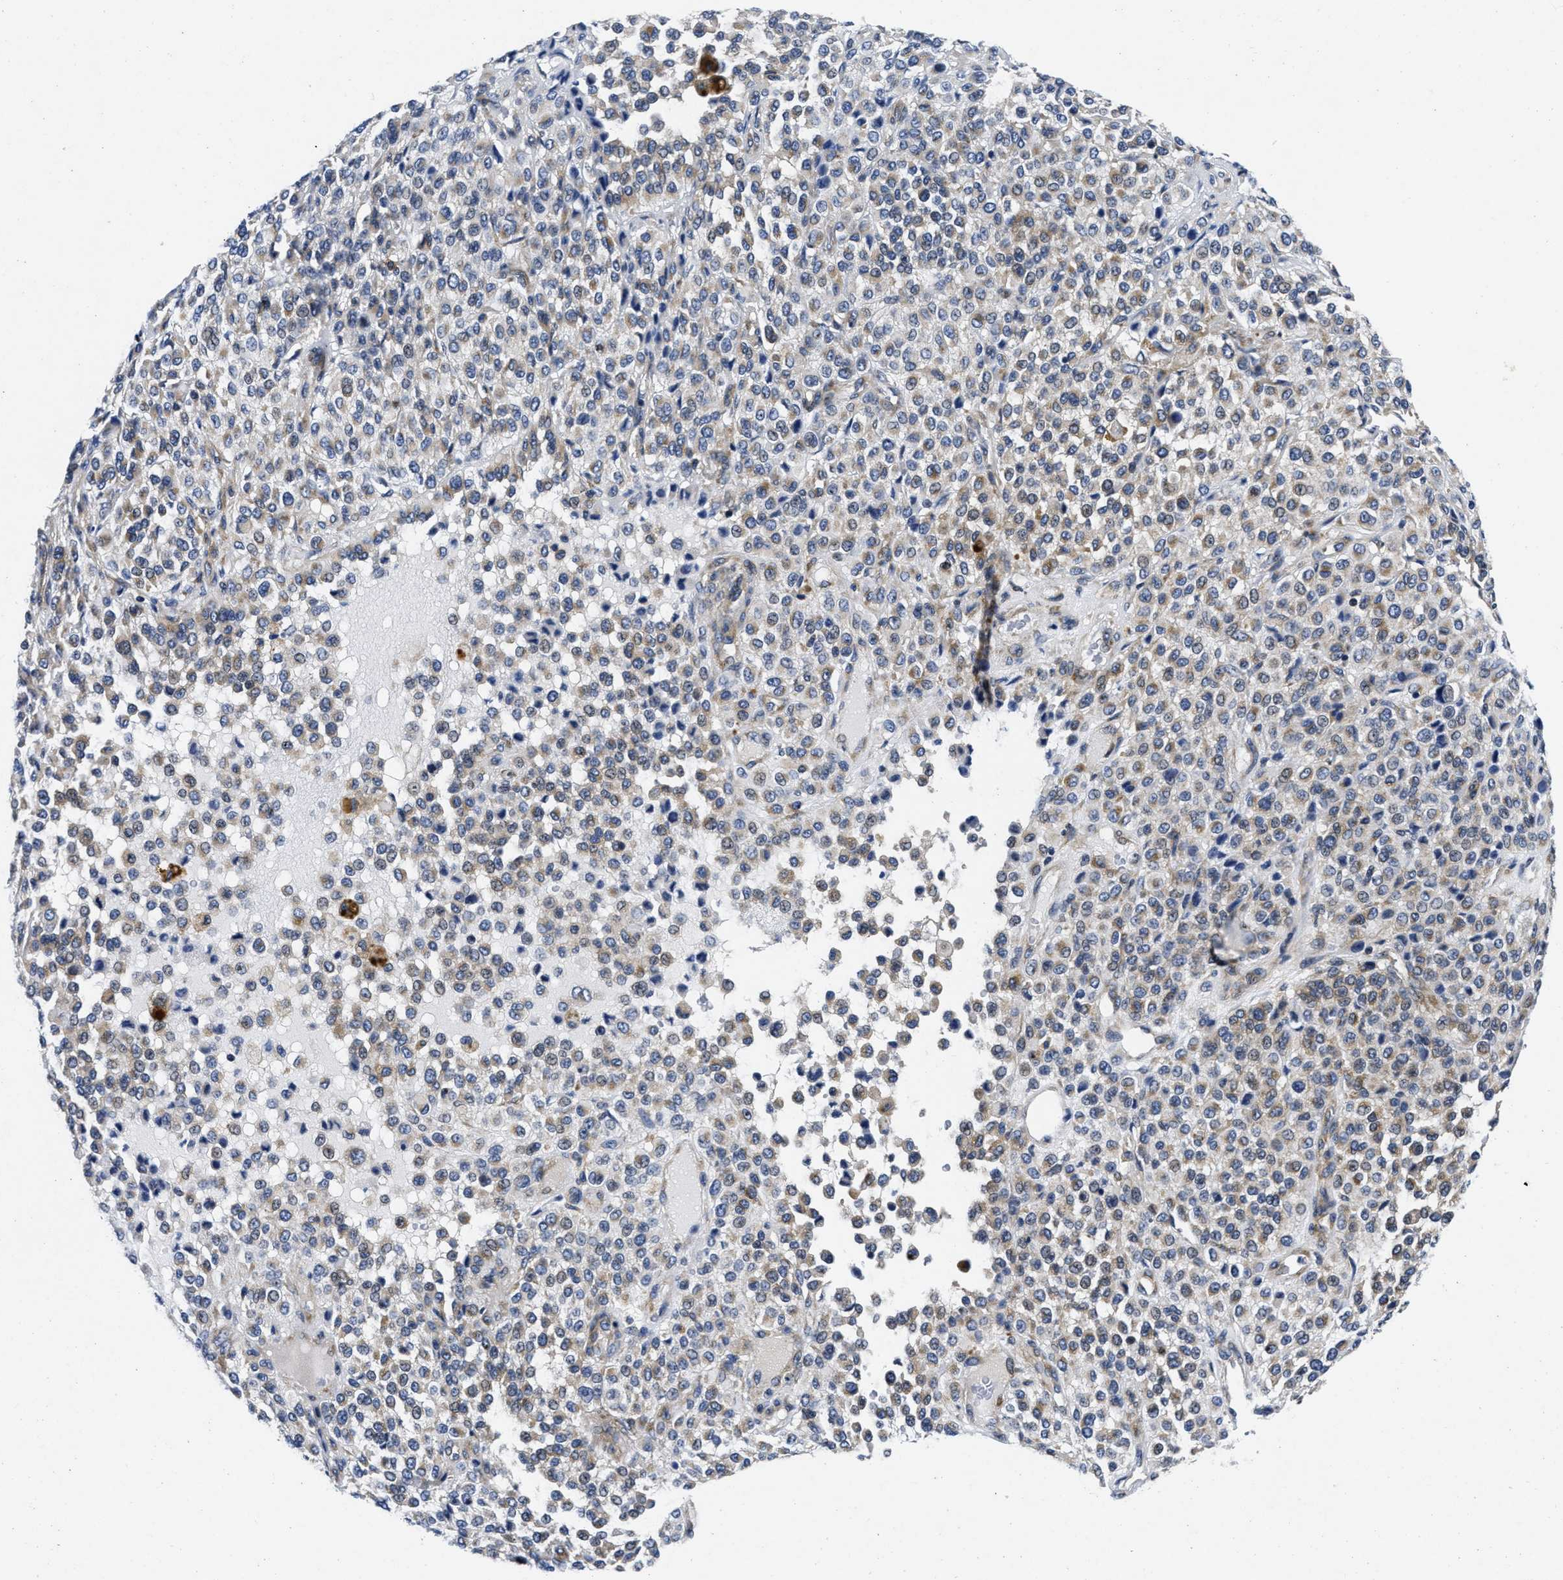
{"staining": {"intensity": "weak", "quantity": "25%-75%", "location": "cytoplasmic/membranous"}, "tissue": "melanoma", "cell_type": "Tumor cells", "image_type": "cancer", "snomed": [{"axis": "morphology", "description": "Malignant melanoma, Metastatic site"}, {"axis": "topography", "description": "Pancreas"}], "caption": "Immunohistochemistry of human malignant melanoma (metastatic site) displays low levels of weak cytoplasmic/membranous expression in approximately 25%-75% of tumor cells.", "gene": "LAD1", "patient": {"sex": "female", "age": 30}}